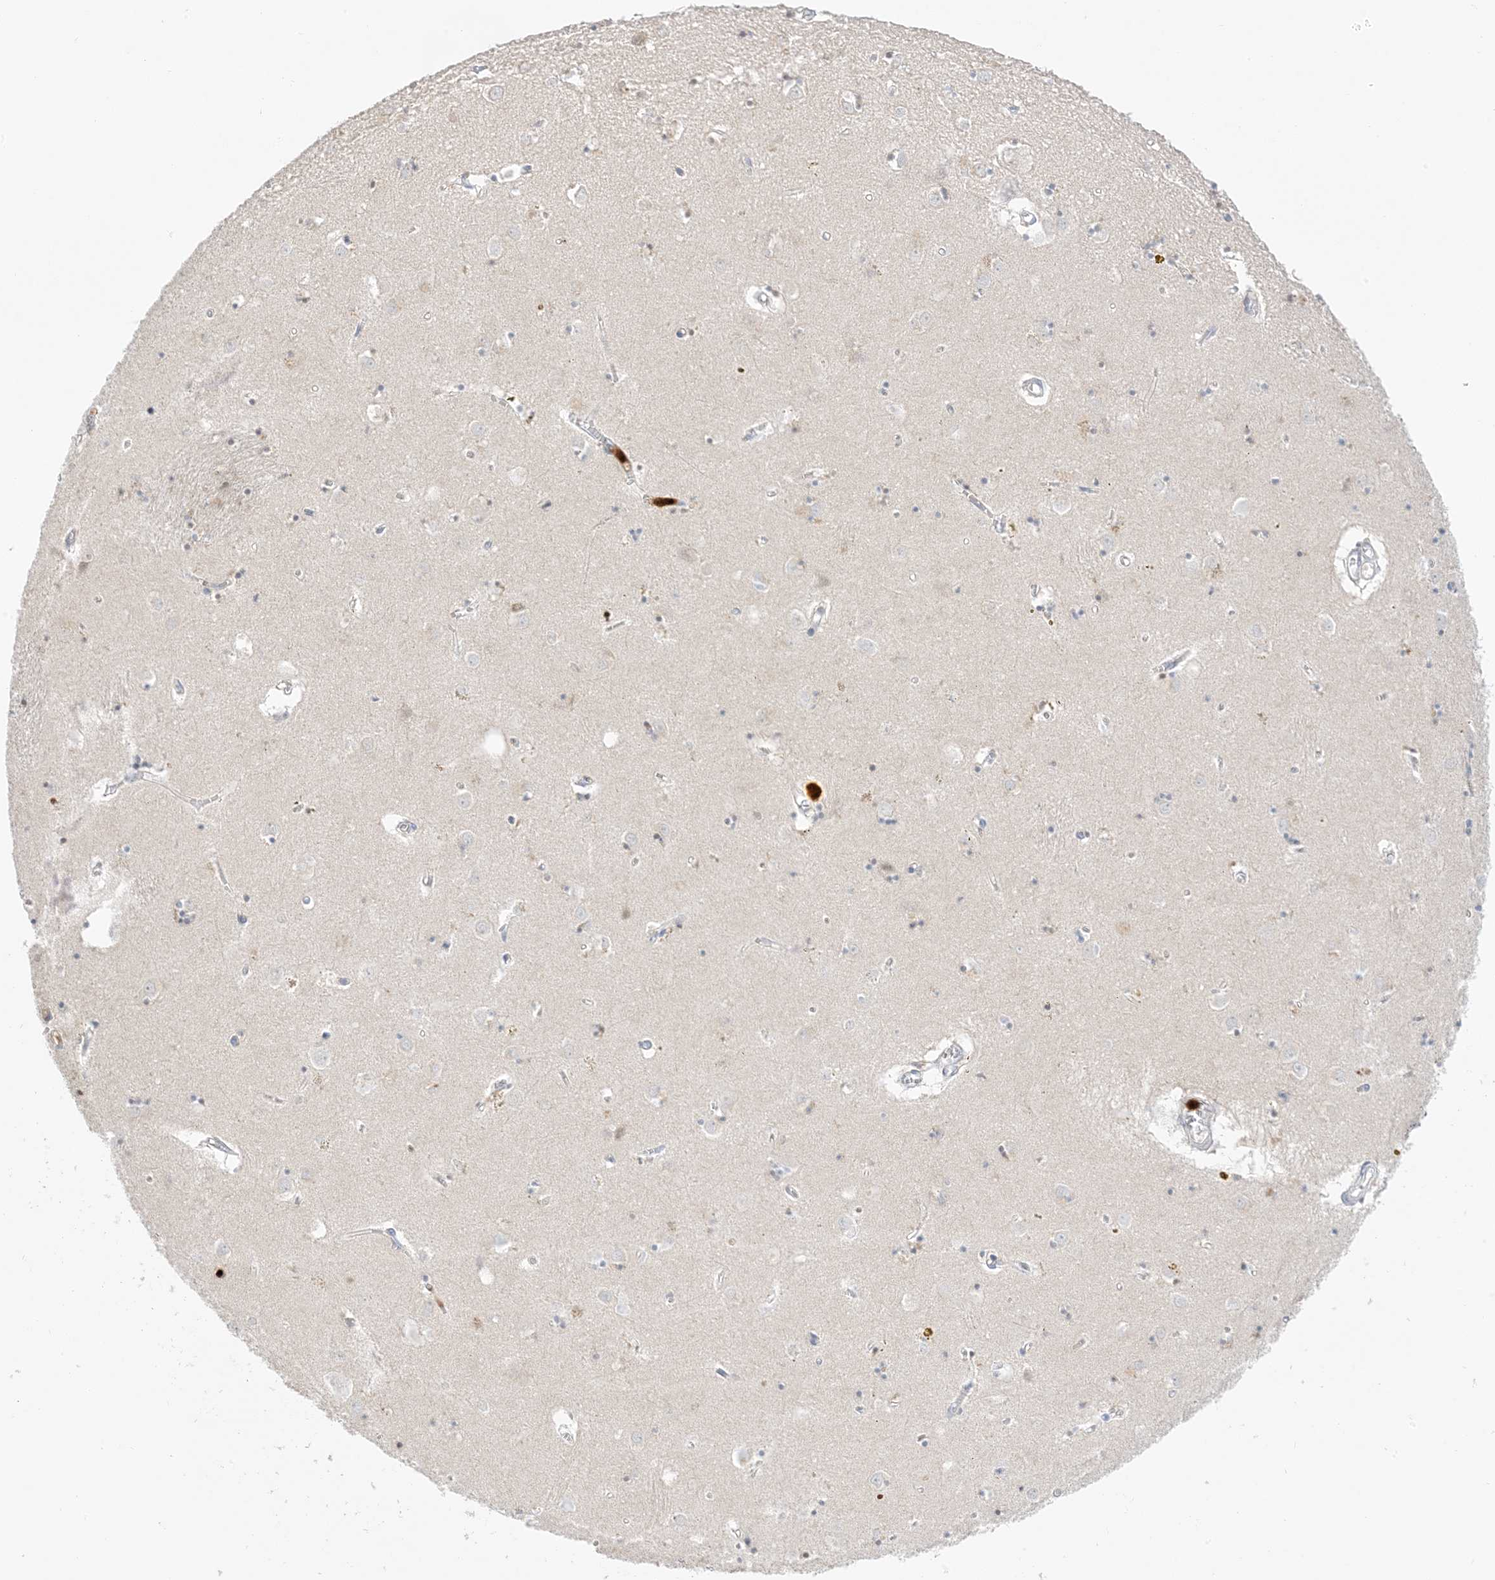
{"staining": {"intensity": "negative", "quantity": "none", "location": "none"}, "tissue": "caudate", "cell_type": "Glial cells", "image_type": "normal", "snomed": [{"axis": "morphology", "description": "Normal tissue, NOS"}, {"axis": "topography", "description": "Lateral ventricle wall"}], "caption": "This is an immunohistochemistry (IHC) micrograph of benign human caudate. There is no positivity in glial cells.", "gene": "GCA", "patient": {"sex": "male", "age": 70}}